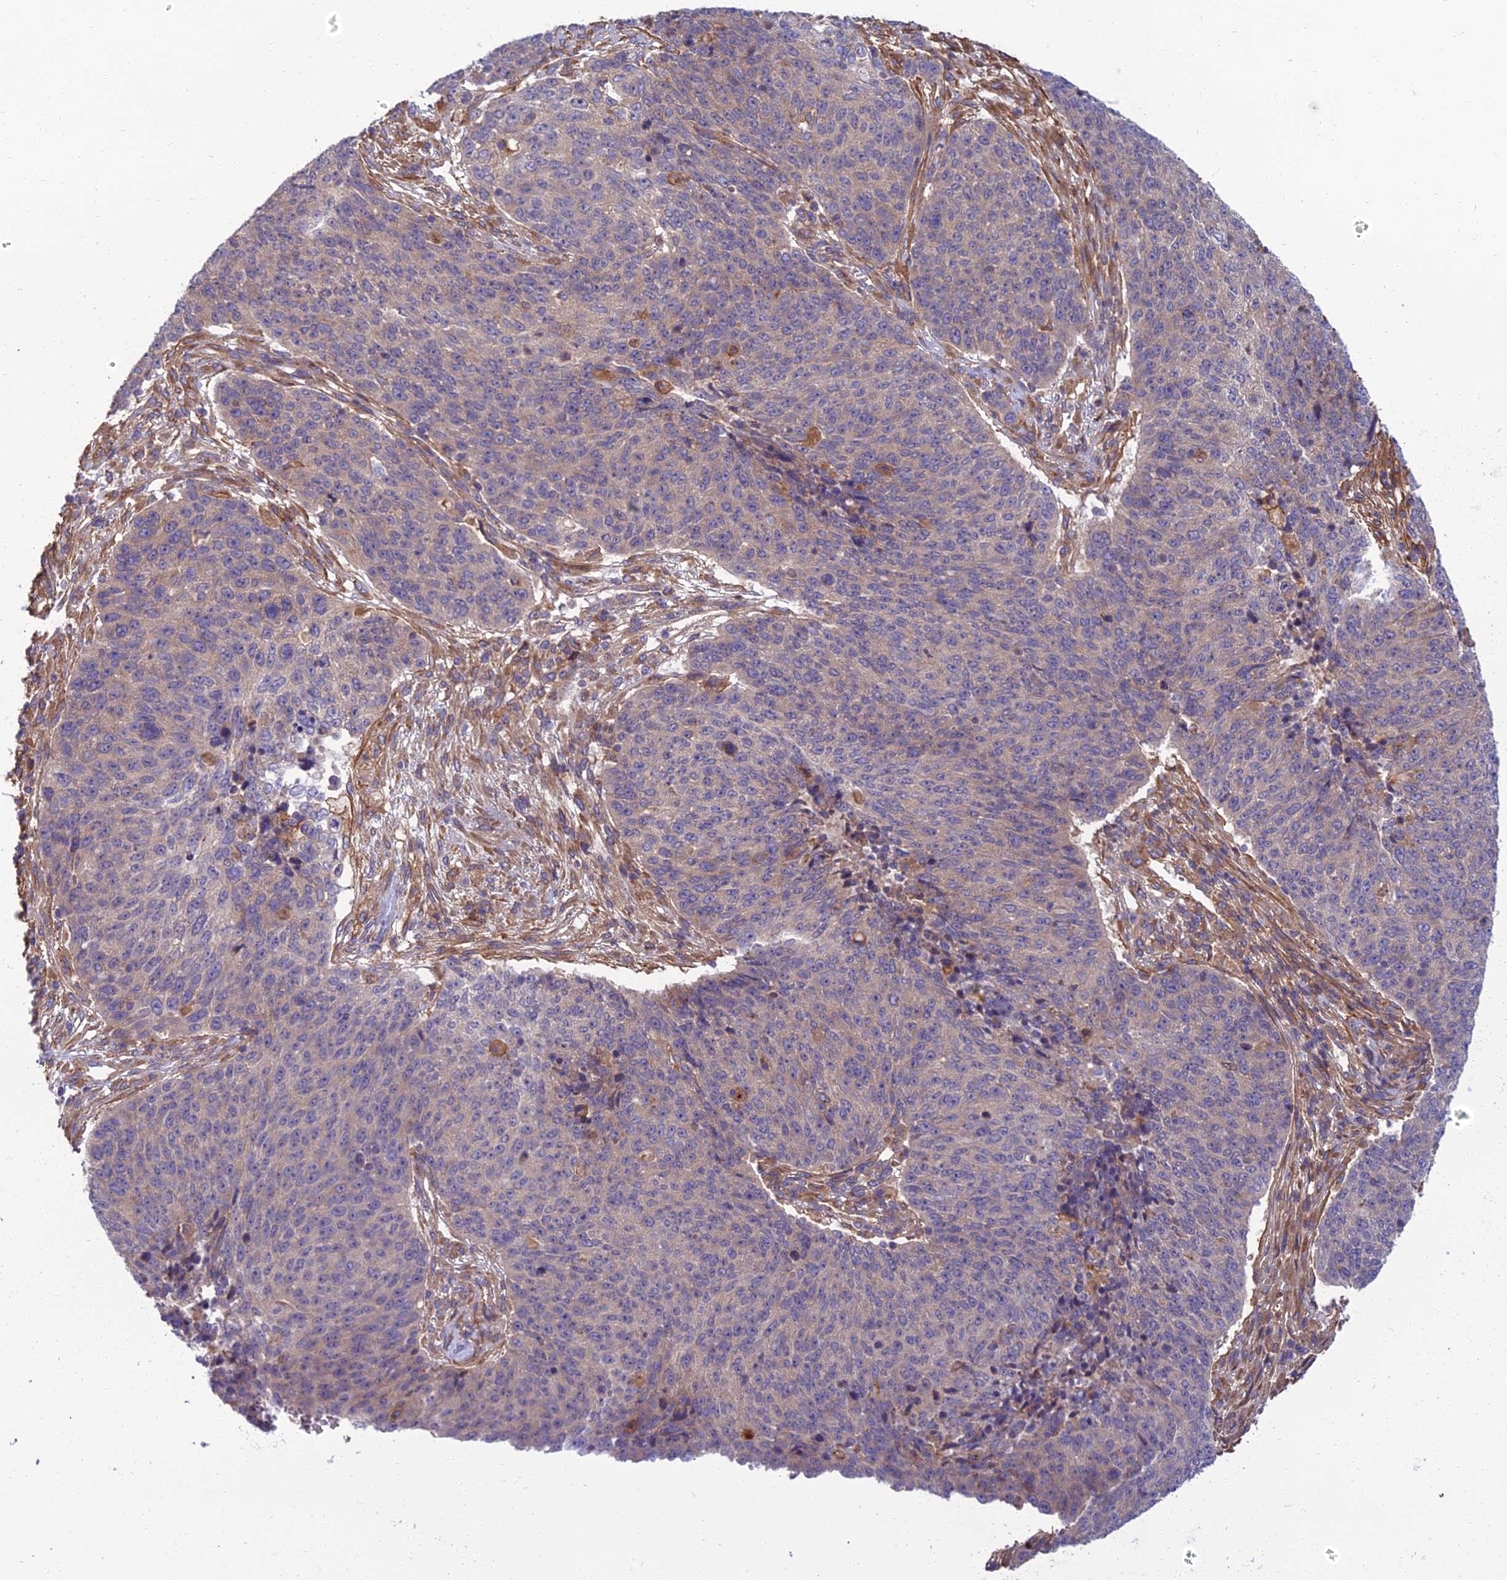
{"staining": {"intensity": "moderate", "quantity": "<25%", "location": "cytoplasmic/membranous"}, "tissue": "lung cancer", "cell_type": "Tumor cells", "image_type": "cancer", "snomed": [{"axis": "morphology", "description": "Normal tissue, NOS"}, {"axis": "morphology", "description": "Squamous cell carcinoma, NOS"}, {"axis": "topography", "description": "Lymph node"}, {"axis": "topography", "description": "Lung"}], "caption": "Lung squamous cell carcinoma stained with IHC exhibits moderate cytoplasmic/membranous positivity in approximately <25% of tumor cells. (DAB IHC with brightfield microscopy, high magnification).", "gene": "WDR24", "patient": {"sex": "male", "age": 66}}